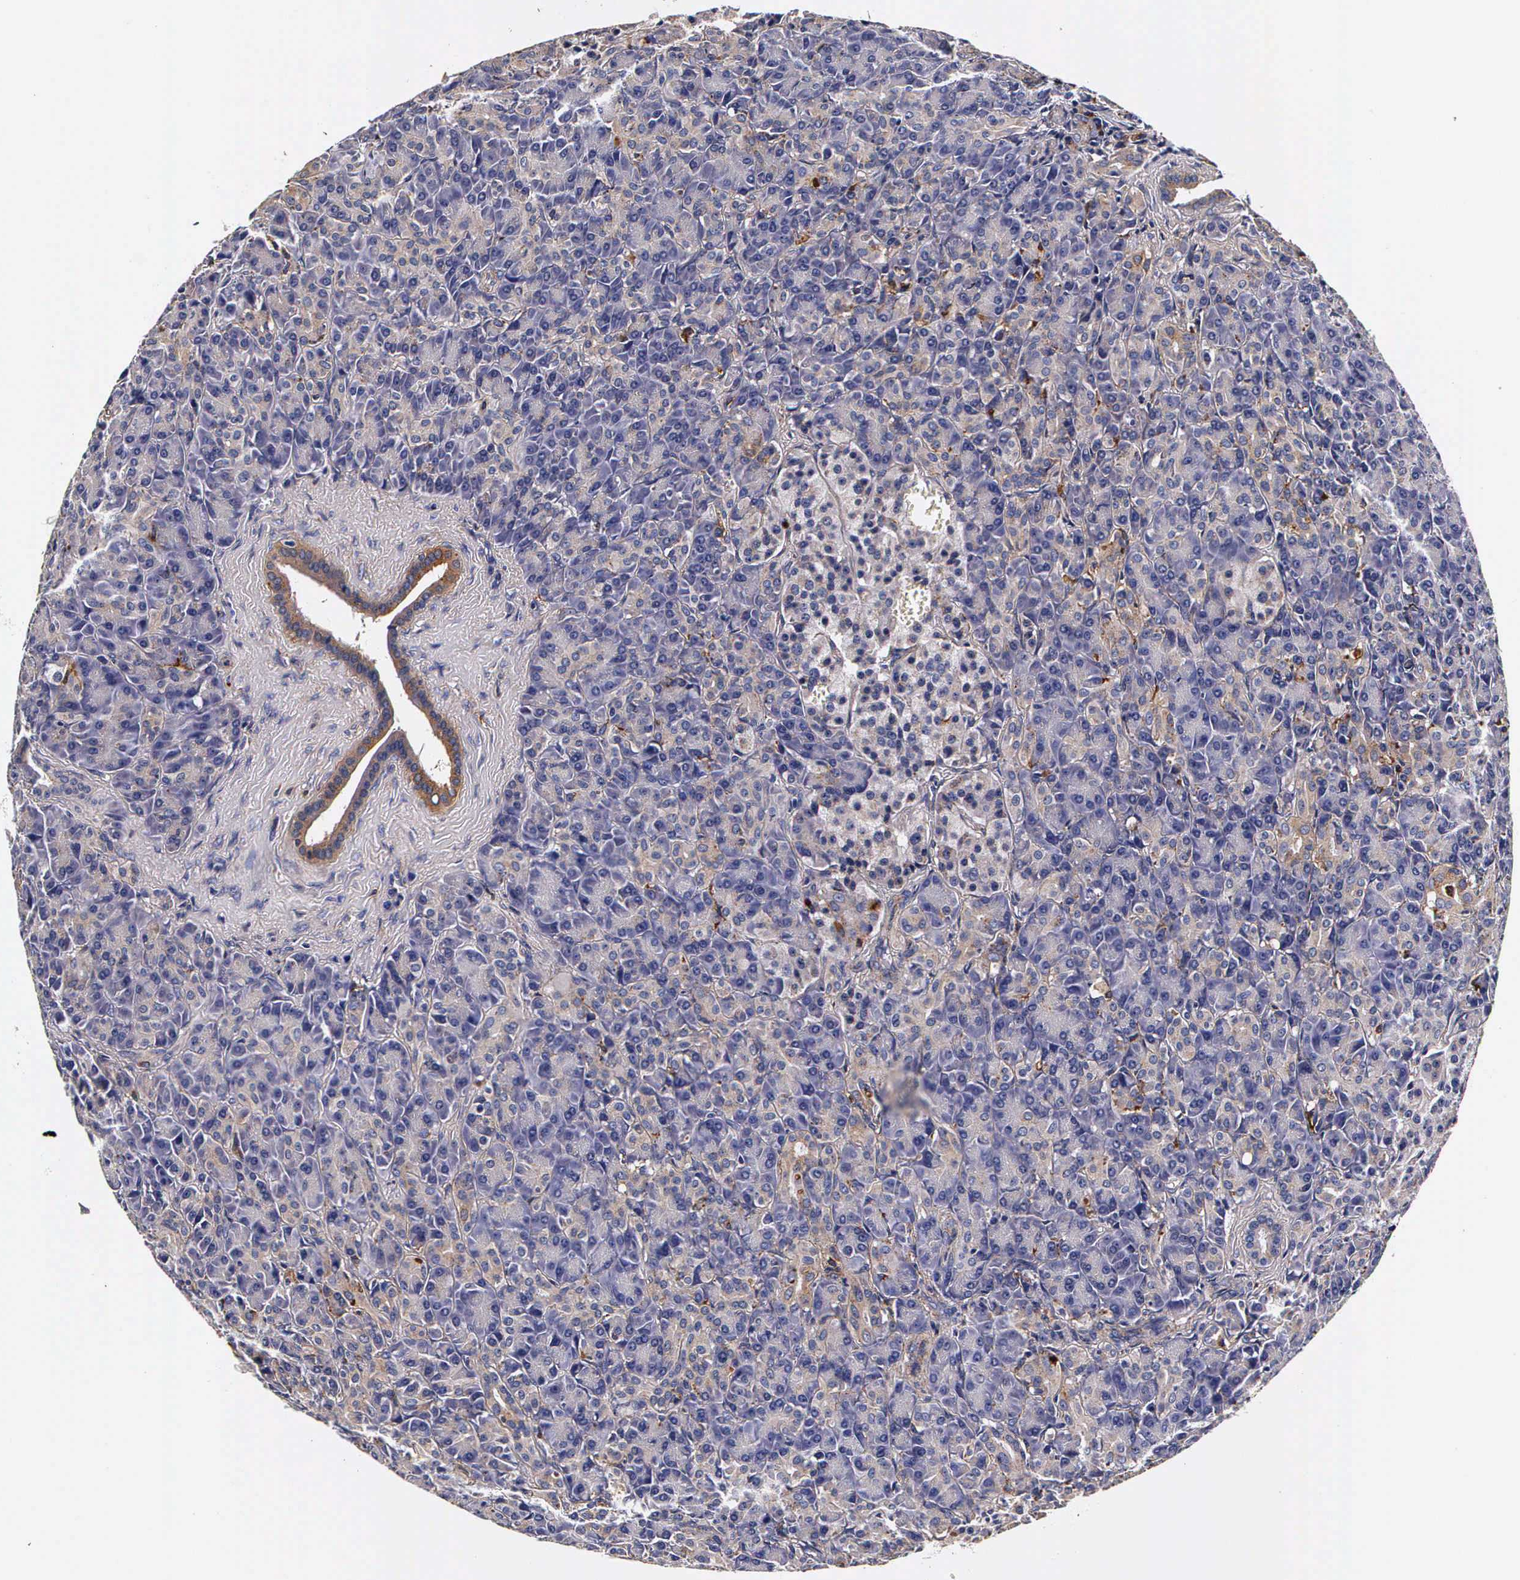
{"staining": {"intensity": "moderate", "quantity": "25%-75%", "location": "cytoplasmic/membranous"}, "tissue": "pancreas", "cell_type": "Exocrine glandular cells", "image_type": "normal", "snomed": [{"axis": "morphology", "description": "Normal tissue, NOS"}, {"axis": "topography", "description": "Lymph node"}, {"axis": "topography", "description": "Pancreas"}], "caption": "Immunohistochemical staining of normal pancreas demonstrates 25%-75% levels of moderate cytoplasmic/membranous protein positivity in approximately 25%-75% of exocrine glandular cells.", "gene": "CTSB", "patient": {"sex": "male", "age": 59}}